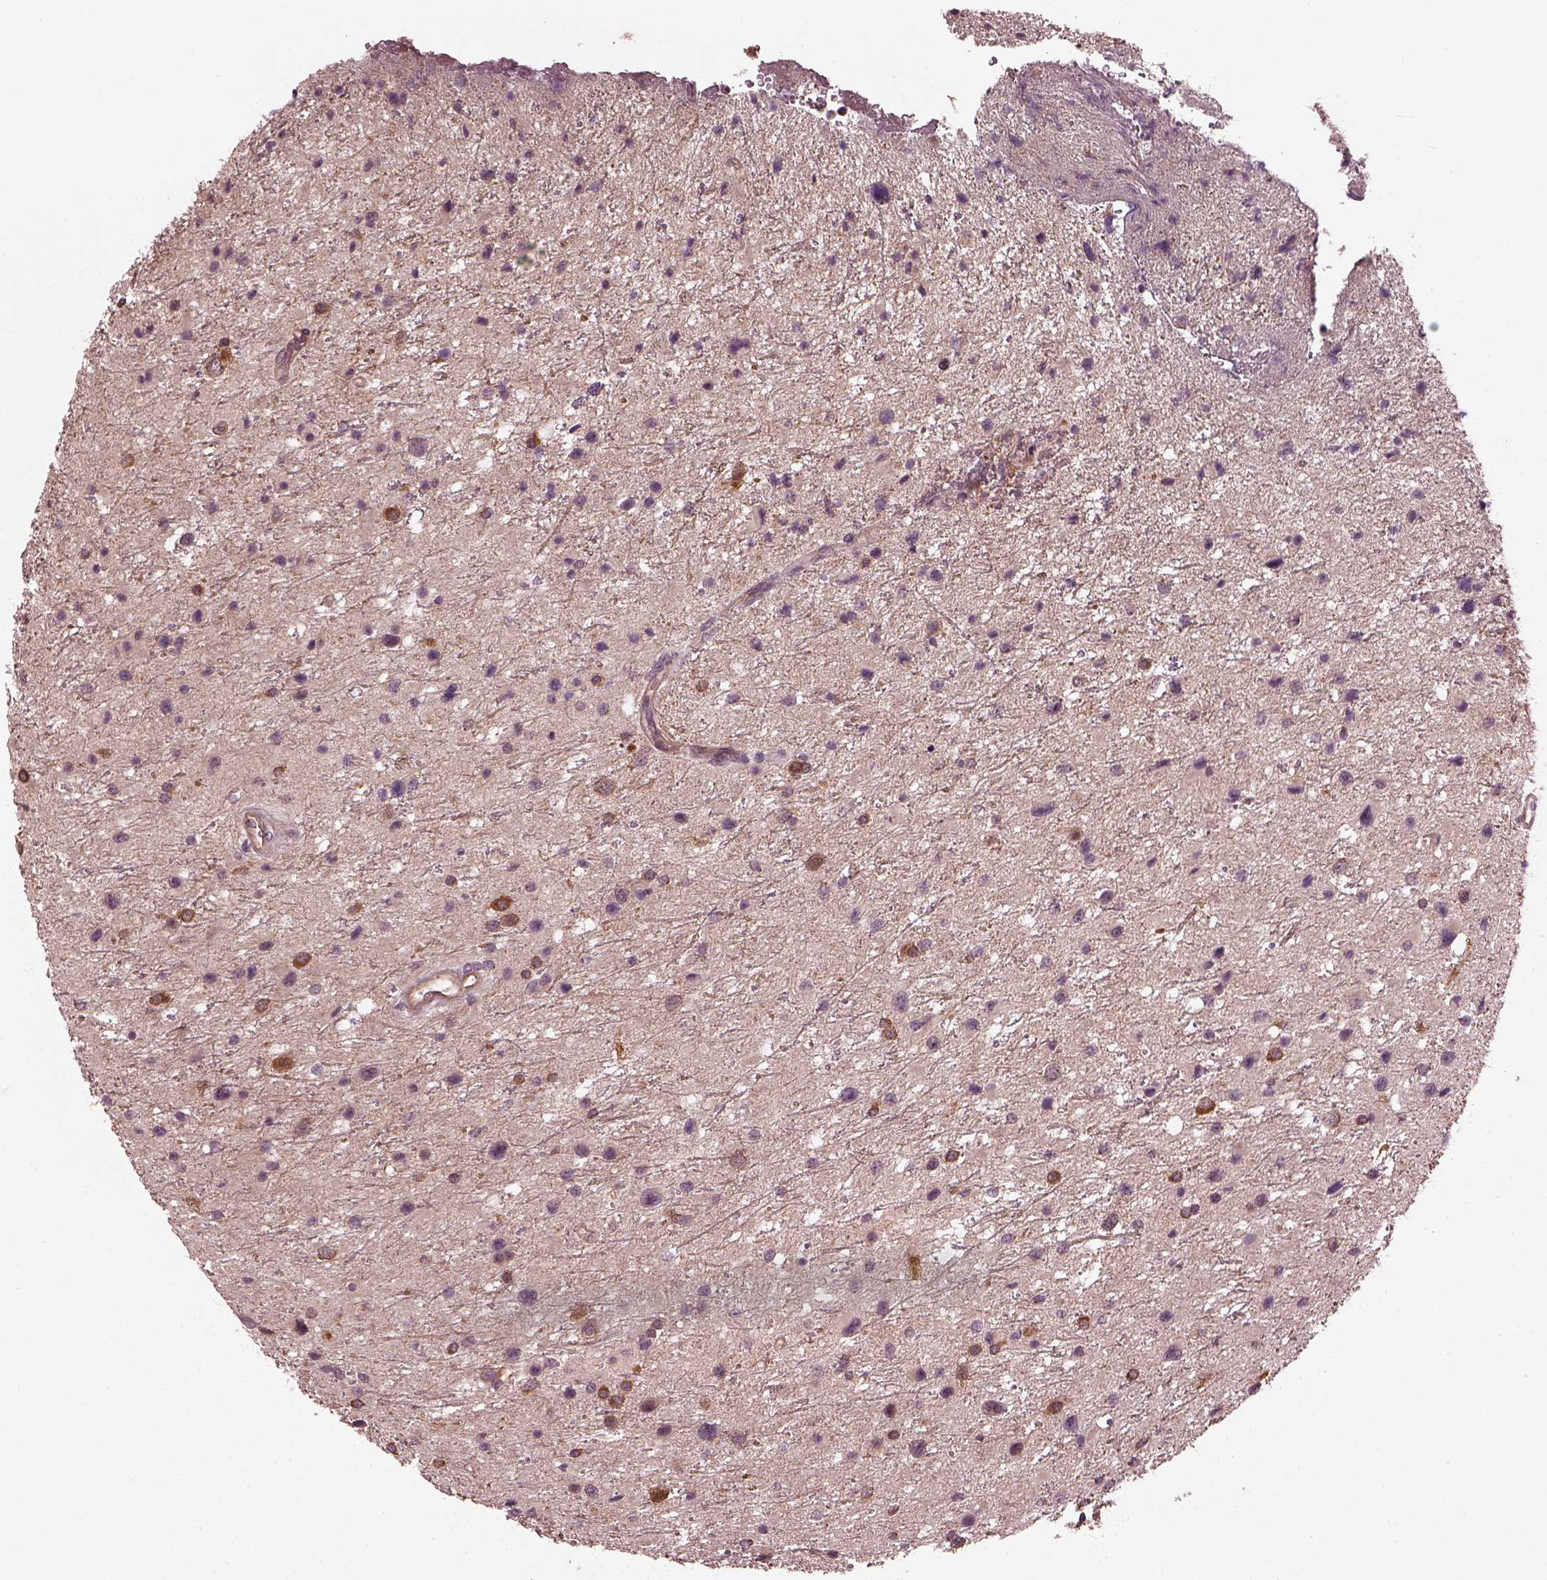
{"staining": {"intensity": "strong", "quantity": "<25%", "location": "cytoplasmic/membranous,nuclear"}, "tissue": "glioma", "cell_type": "Tumor cells", "image_type": "cancer", "snomed": [{"axis": "morphology", "description": "Glioma, malignant, Low grade"}, {"axis": "topography", "description": "Brain"}], "caption": "Immunohistochemical staining of glioma exhibits medium levels of strong cytoplasmic/membranous and nuclear protein positivity in about <25% of tumor cells. Using DAB (brown) and hematoxylin (blue) stains, captured at high magnification using brightfield microscopy.", "gene": "RUFY3", "patient": {"sex": "female", "age": 32}}